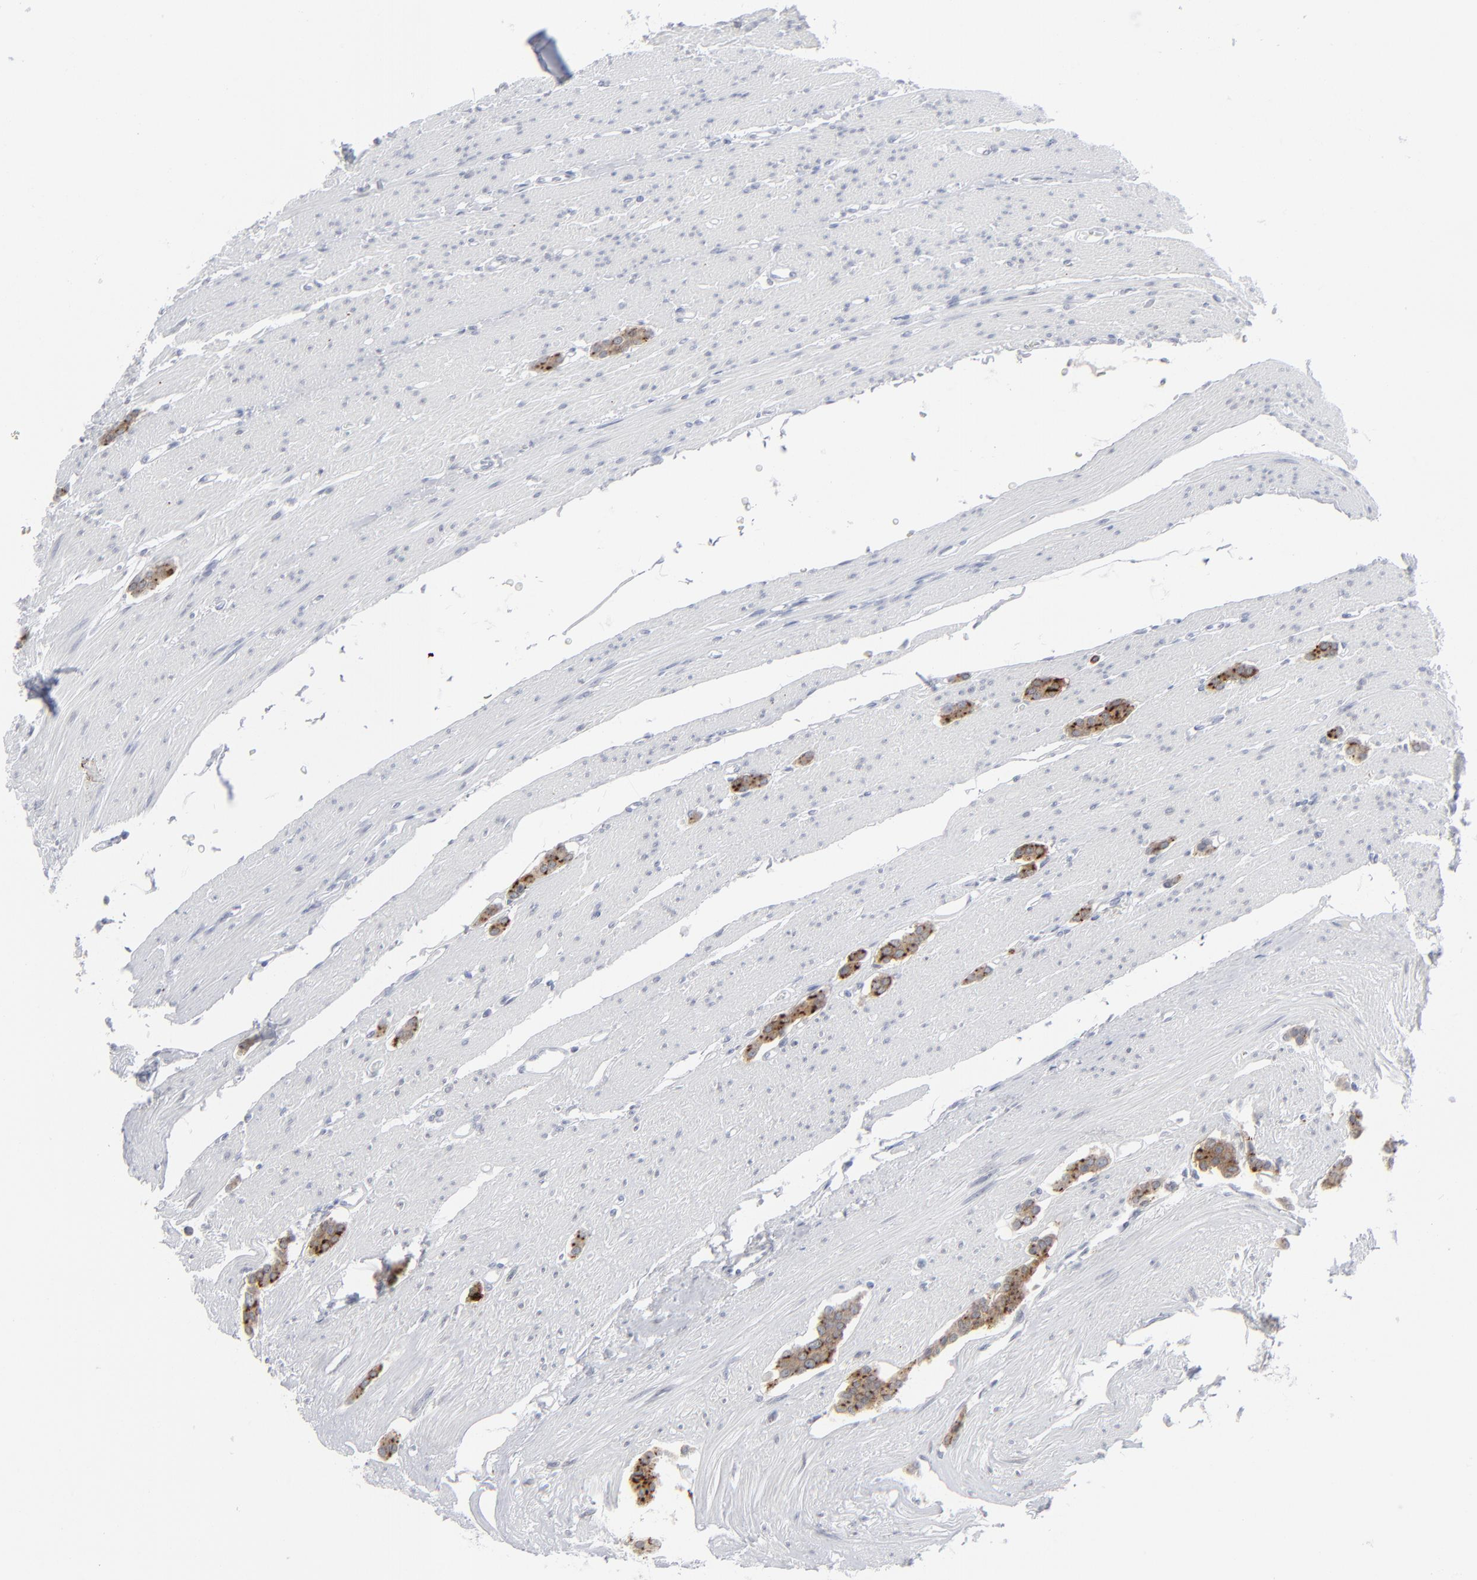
{"staining": {"intensity": "strong", "quantity": ">75%", "location": "cytoplasmic/membranous"}, "tissue": "carcinoid", "cell_type": "Tumor cells", "image_type": "cancer", "snomed": [{"axis": "morphology", "description": "Carcinoid, malignant, NOS"}, {"axis": "topography", "description": "Small intestine"}], "caption": "Protein staining of malignant carcinoid tissue reveals strong cytoplasmic/membranous expression in about >75% of tumor cells.", "gene": "NUP88", "patient": {"sex": "male", "age": 60}}